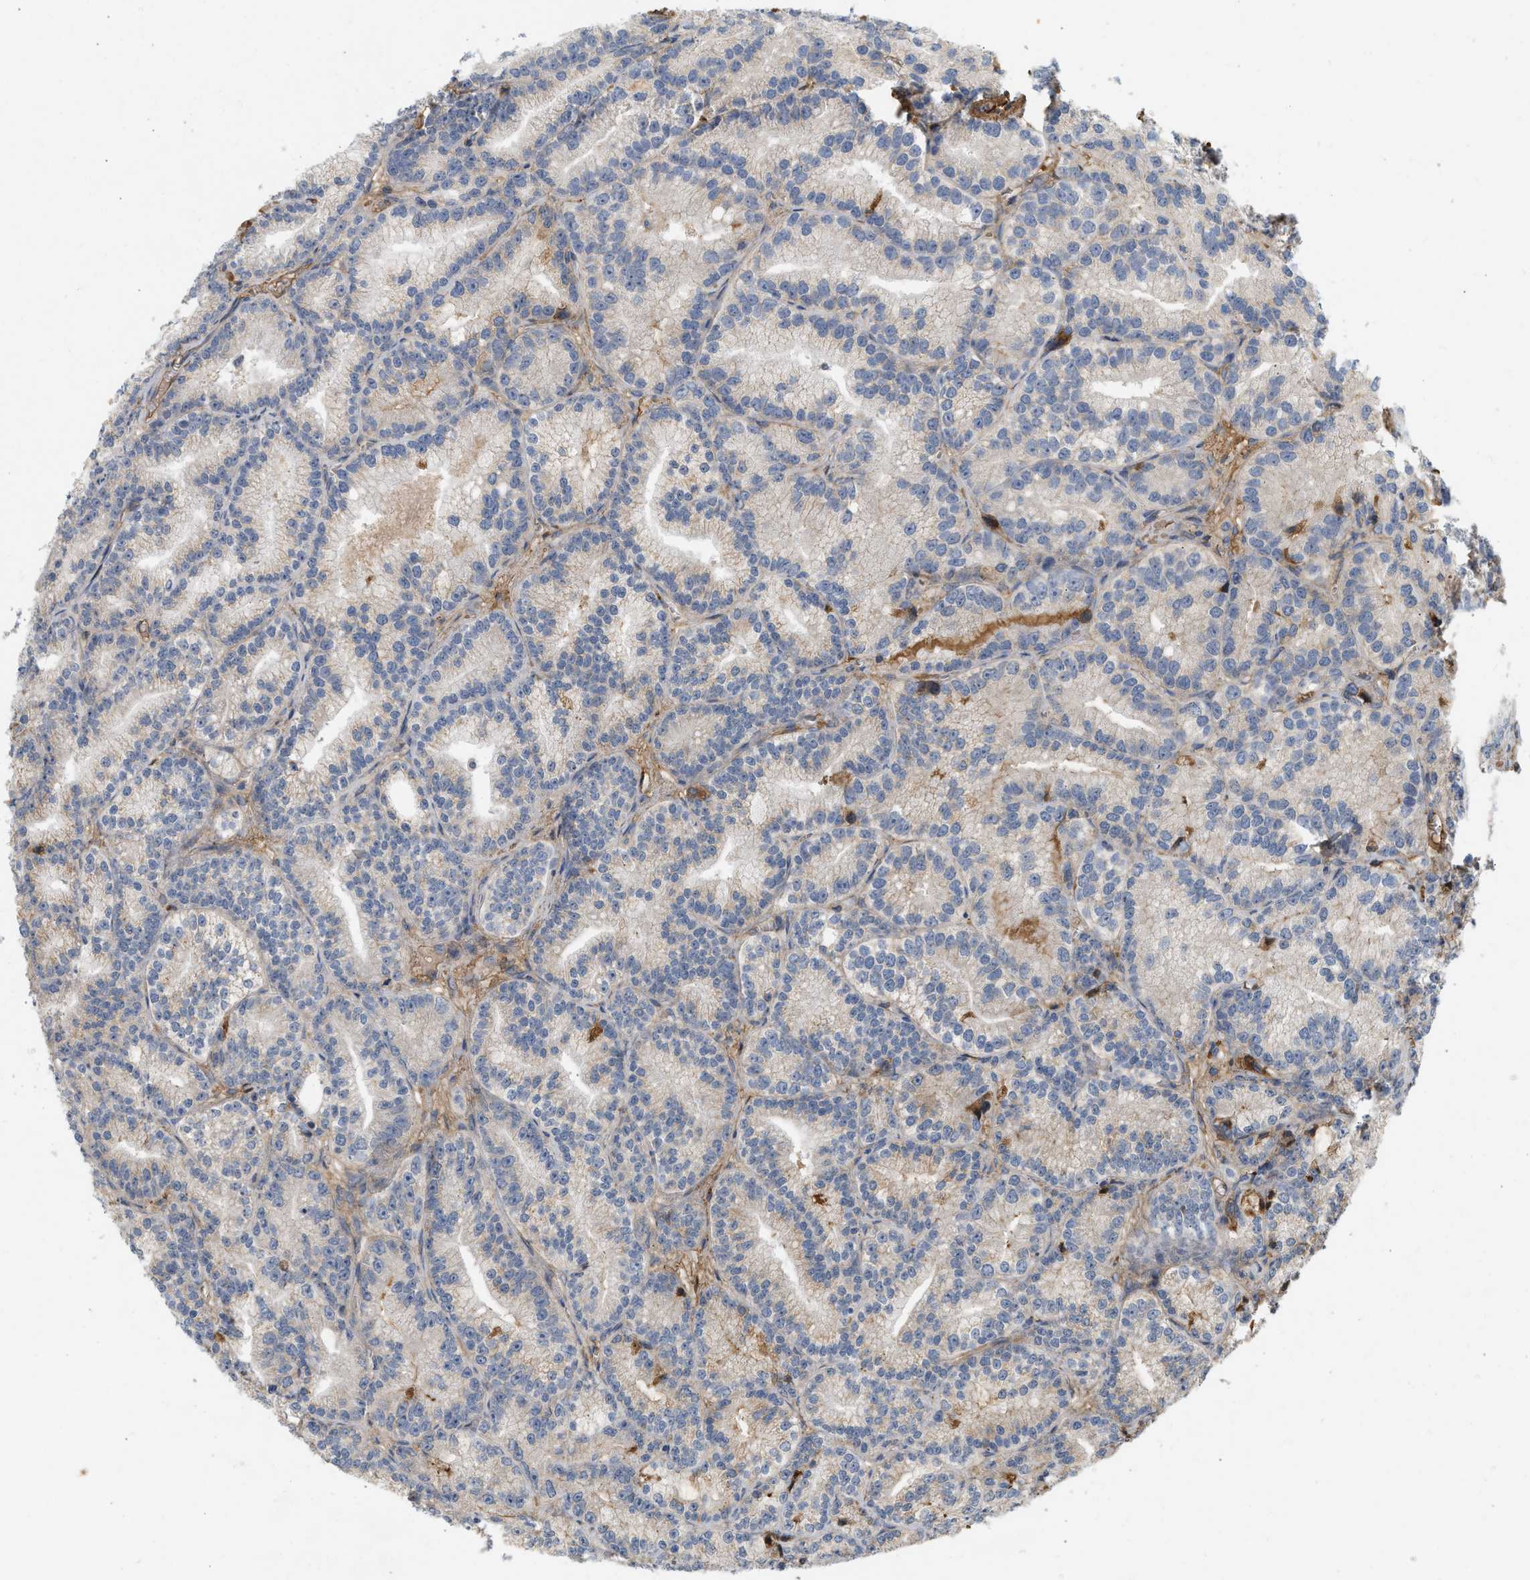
{"staining": {"intensity": "negative", "quantity": "none", "location": "none"}, "tissue": "prostate cancer", "cell_type": "Tumor cells", "image_type": "cancer", "snomed": [{"axis": "morphology", "description": "Adenocarcinoma, Low grade"}, {"axis": "topography", "description": "Prostate"}], "caption": "Protein analysis of prostate cancer exhibits no significant staining in tumor cells.", "gene": "F8", "patient": {"sex": "male", "age": 89}}